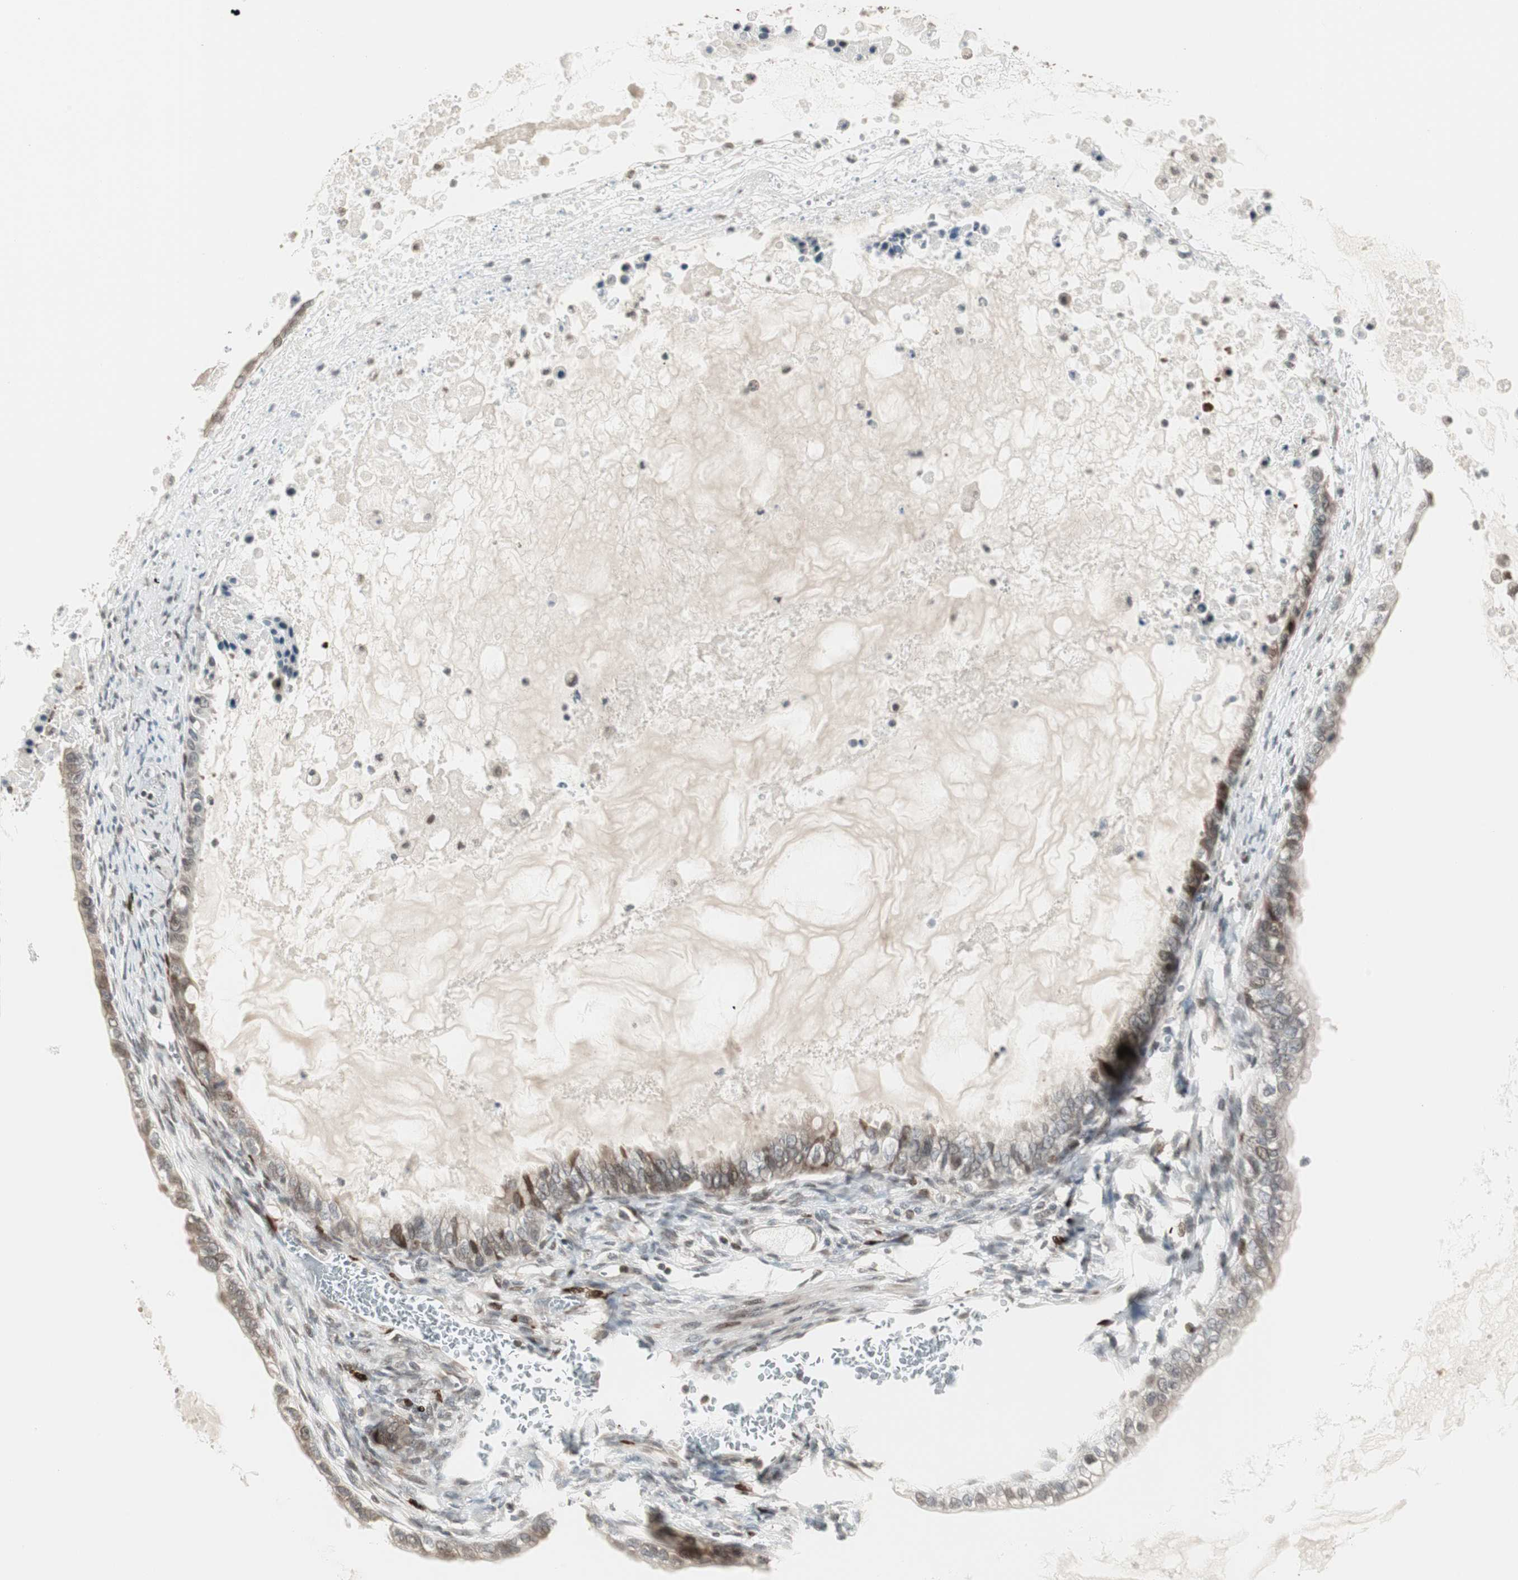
{"staining": {"intensity": "moderate", "quantity": "25%-75%", "location": "cytoplasmic/membranous,nuclear"}, "tissue": "ovarian cancer", "cell_type": "Tumor cells", "image_type": "cancer", "snomed": [{"axis": "morphology", "description": "Cystadenocarcinoma, mucinous, NOS"}, {"axis": "topography", "description": "Ovary"}], "caption": "About 25%-75% of tumor cells in mucinous cystadenocarcinoma (ovarian) exhibit moderate cytoplasmic/membranous and nuclear protein positivity as visualized by brown immunohistochemical staining.", "gene": "CBLC", "patient": {"sex": "female", "age": 80}}